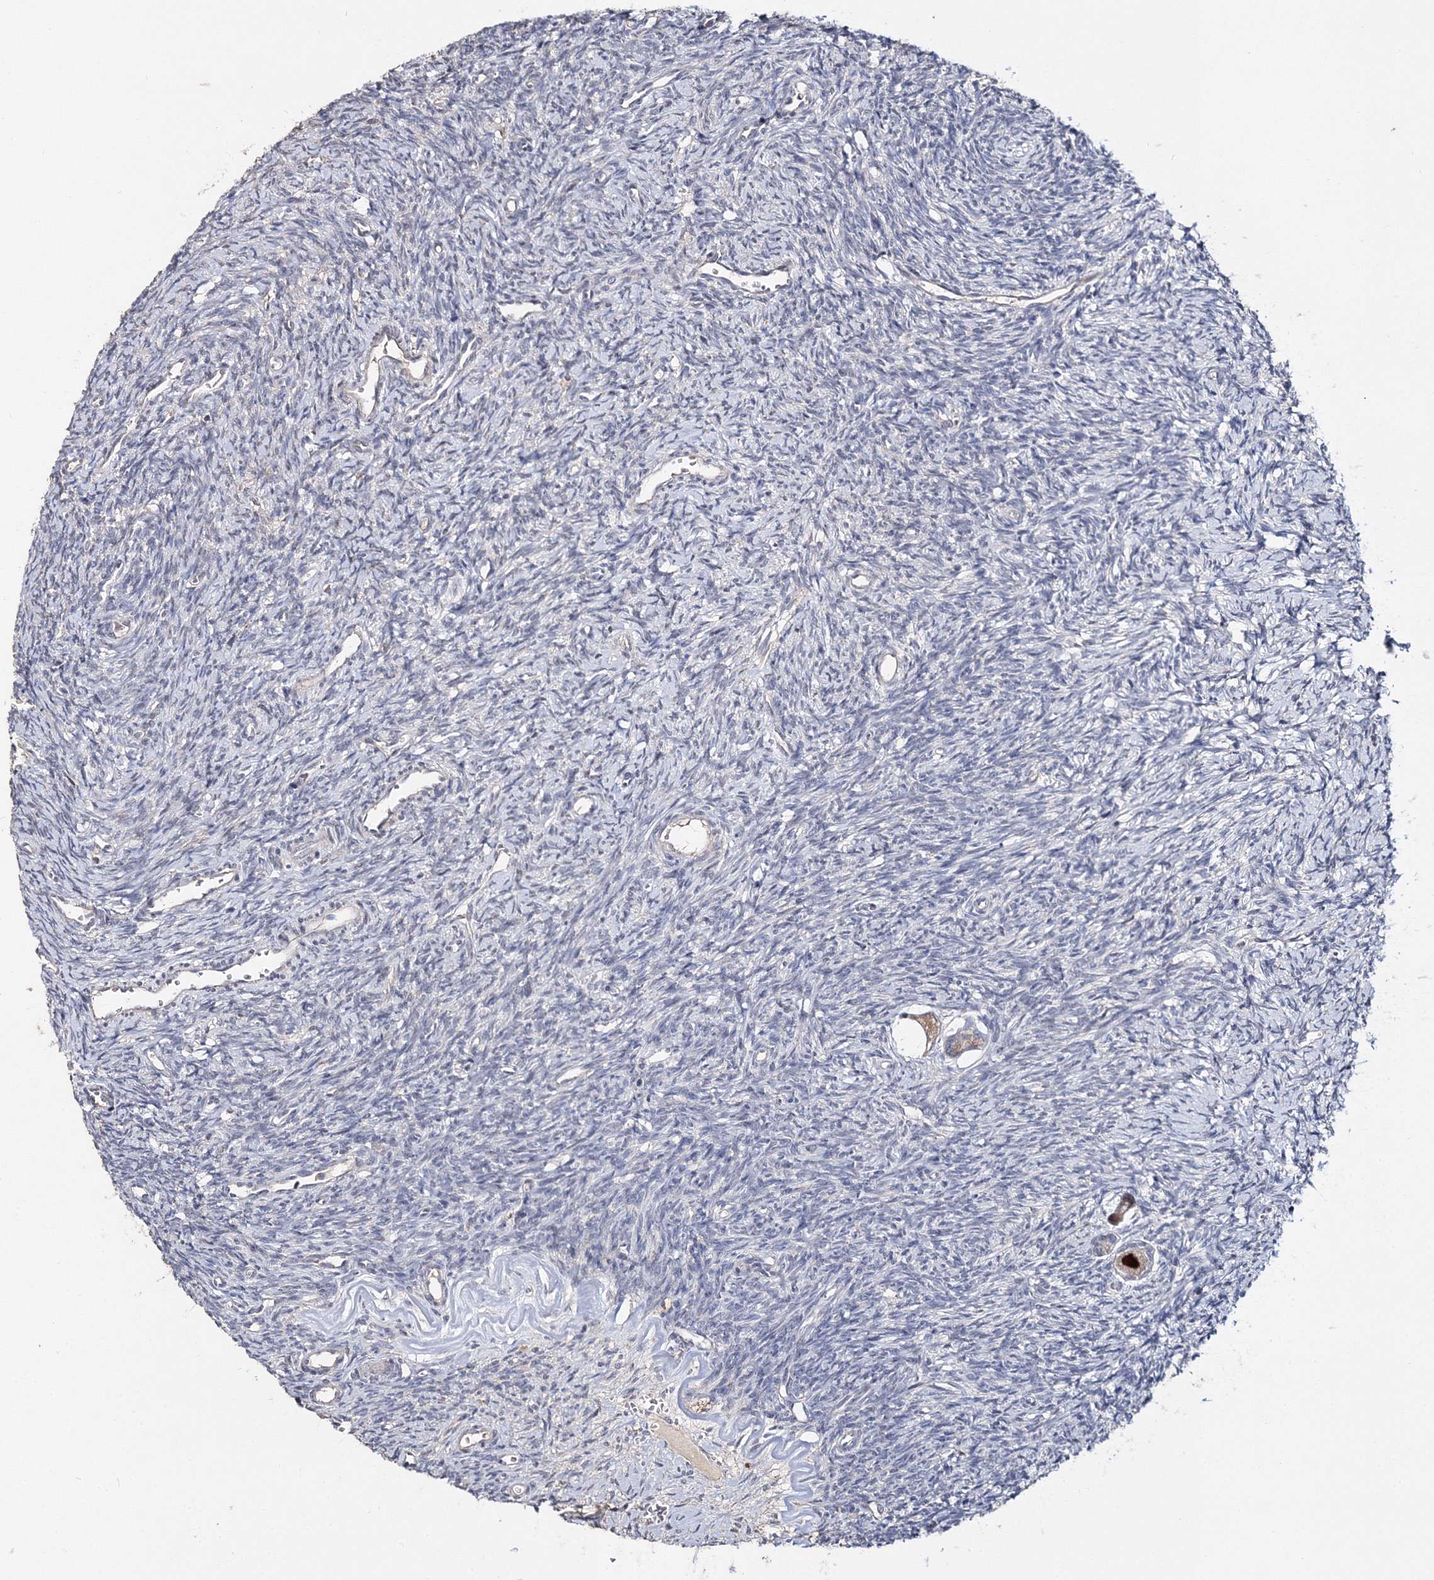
{"staining": {"intensity": "weak", "quantity": ">75%", "location": "cytoplasmic/membranous"}, "tissue": "ovary", "cell_type": "Follicle cells", "image_type": "normal", "snomed": [{"axis": "morphology", "description": "Normal tissue, NOS"}, {"axis": "topography", "description": "Ovary"}], "caption": "Follicle cells show low levels of weak cytoplasmic/membranous expression in about >75% of cells in normal human ovary.", "gene": "GJB5", "patient": {"sex": "female", "age": 39}}